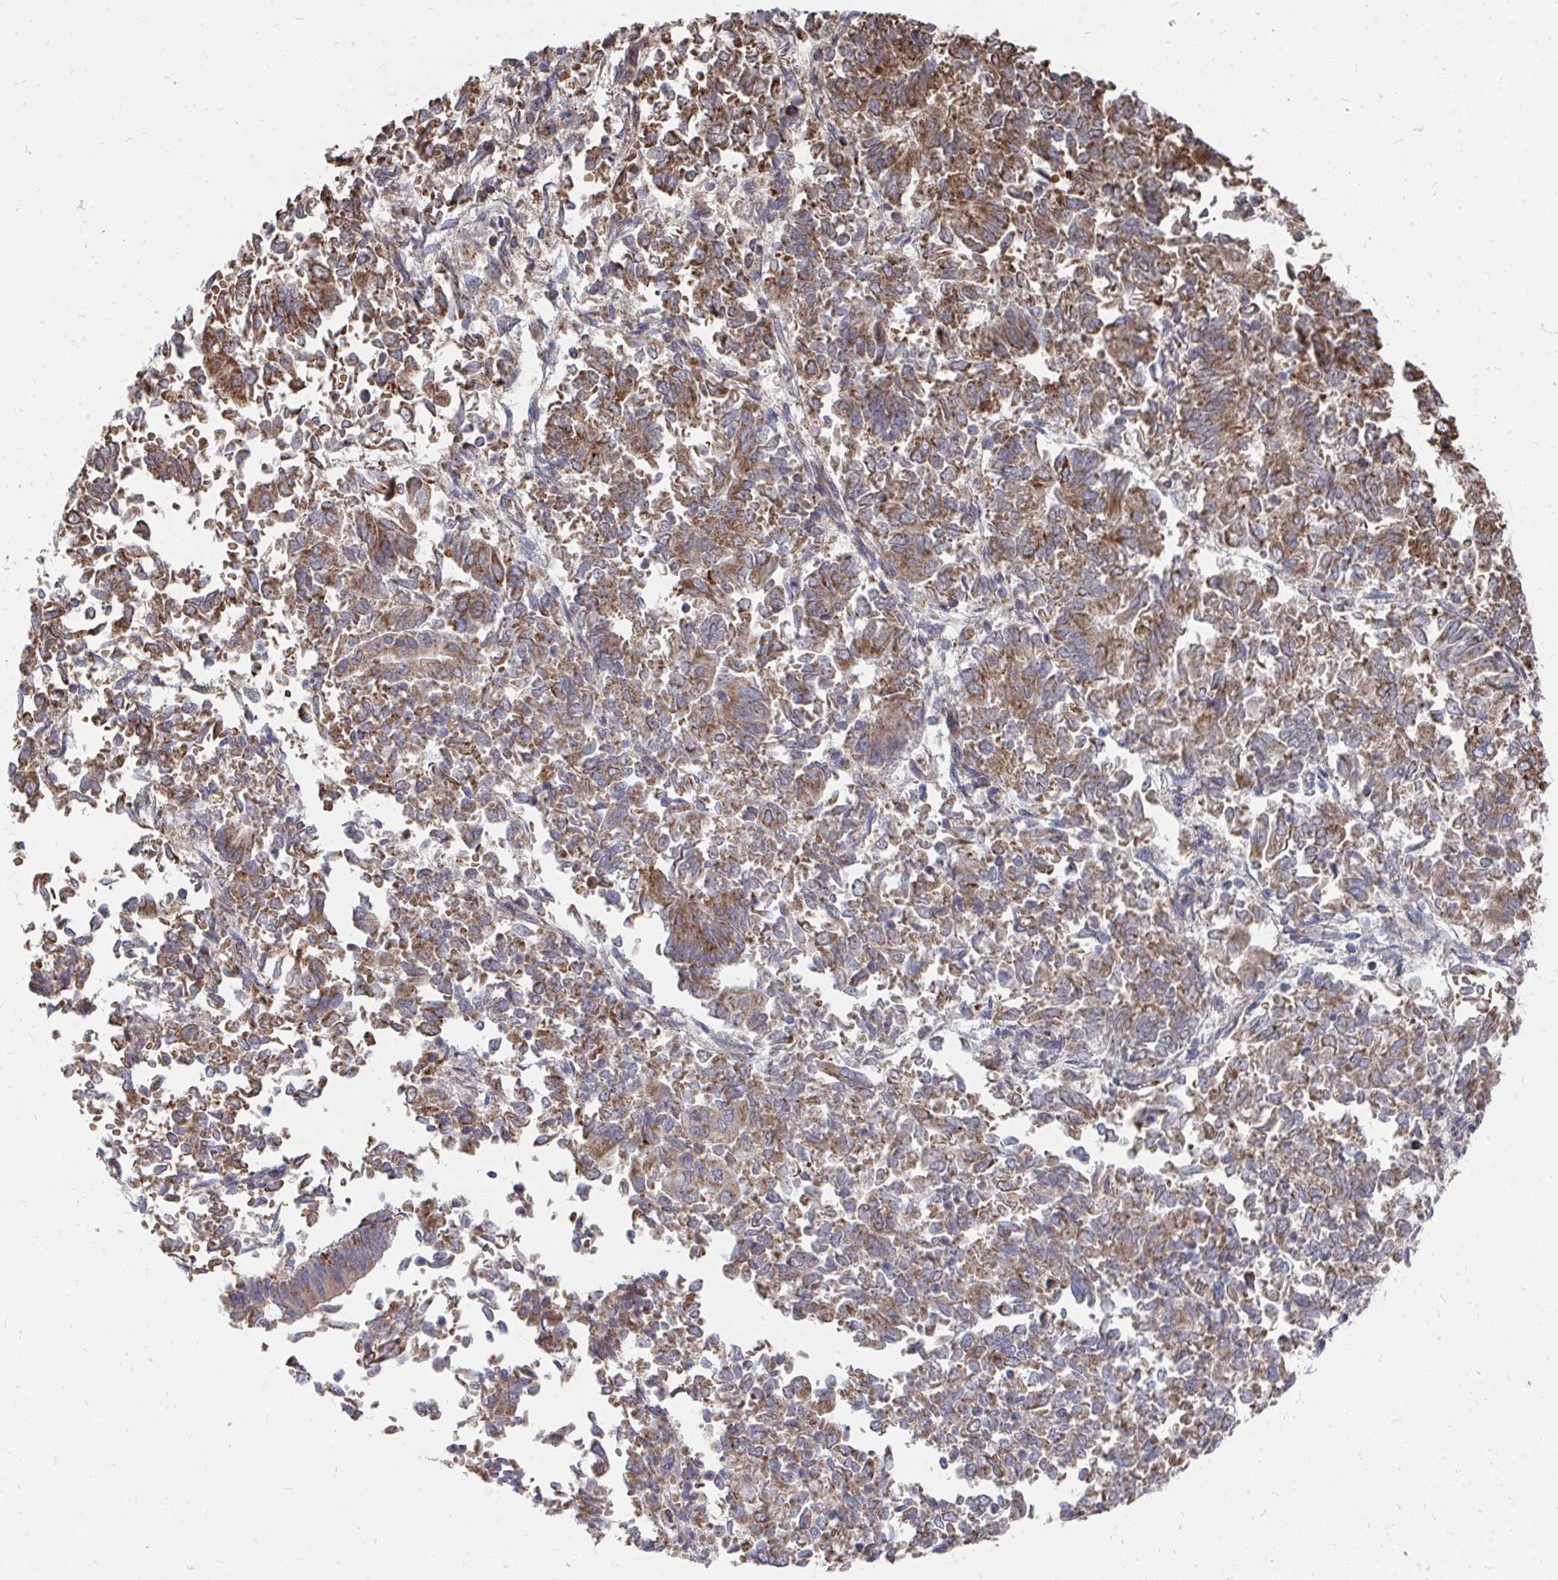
{"staining": {"intensity": "moderate", "quantity": ">75%", "location": "cytoplasmic/membranous"}, "tissue": "endometrial cancer", "cell_type": "Tumor cells", "image_type": "cancer", "snomed": [{"axis": "morphology", "description": "Adenocarcinoma, NOS"}, {"axis": "topography", "description": "Endometrium"}], "caption": "Protein expression analysis of human adenocarcinoma (endometrial) reveals moderate cytoplasmic/membranous positivity in approximately >75% of tumor cells.", "gene": "FAM89A", "patient": {"sex": "female", "age": 65}}